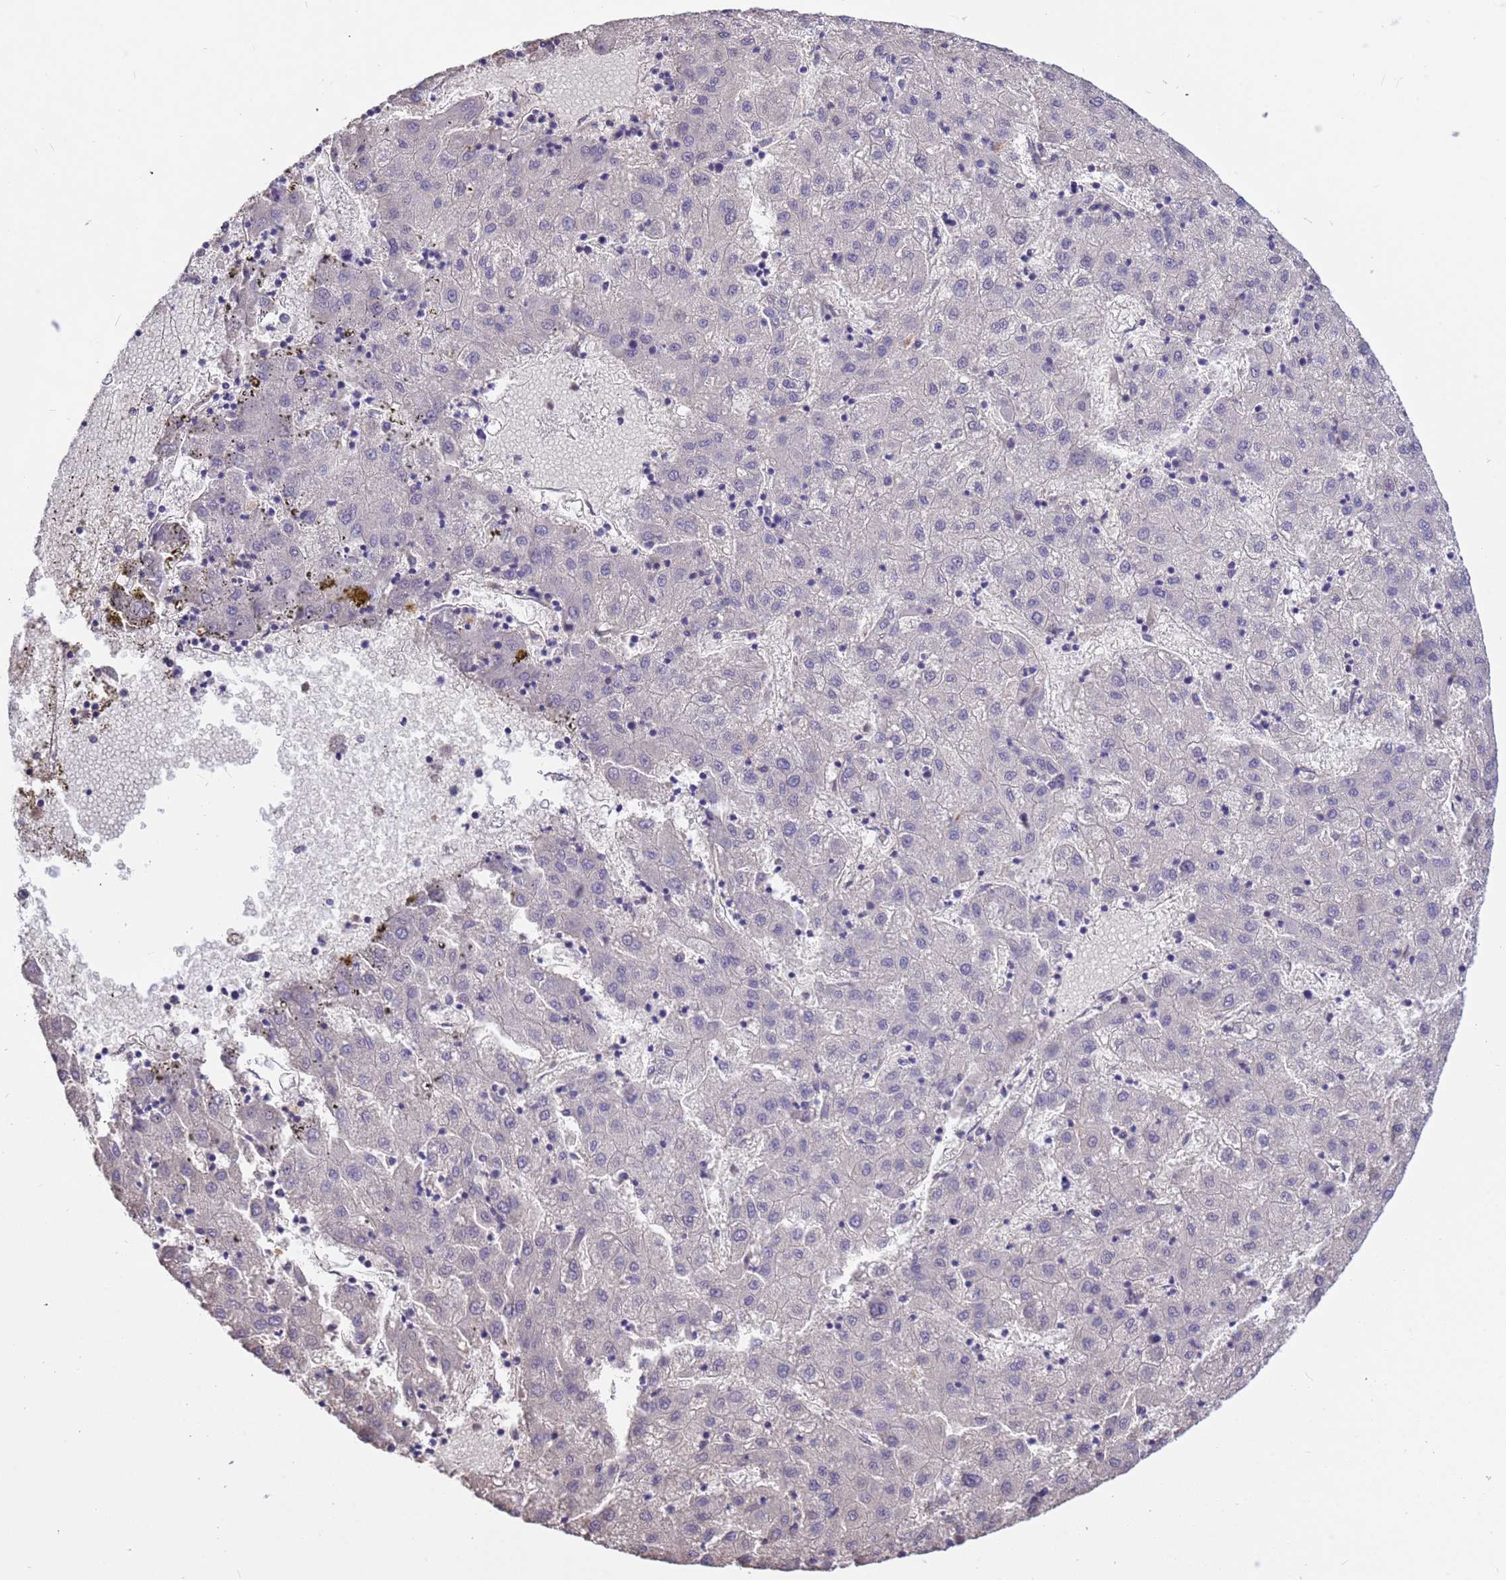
{"staining": {"intensity": "negative", "quantity": "none", "location": "none"}, "tissue": "liver cancer", "cell_type": "Tumor cells", "image_type": "cancer", "snomed": [{"axis": "morphology", "description": "Carcinoma, Hepatocellular, NOS"}, {"axis": "topography", "description": "Liver"}], "caption": "IHC histopathology image of neoplastic tissue: liver hepatocellular carcinoma stained with DAB demonstrates no significant protein staining in tumor cells. (Brightfield microscopy of DAB (3,3'-diaminobenzidine) IHC at high magnification).", "gene": "TCEAL3", "patient": {"sex": "male", "age": 72}}